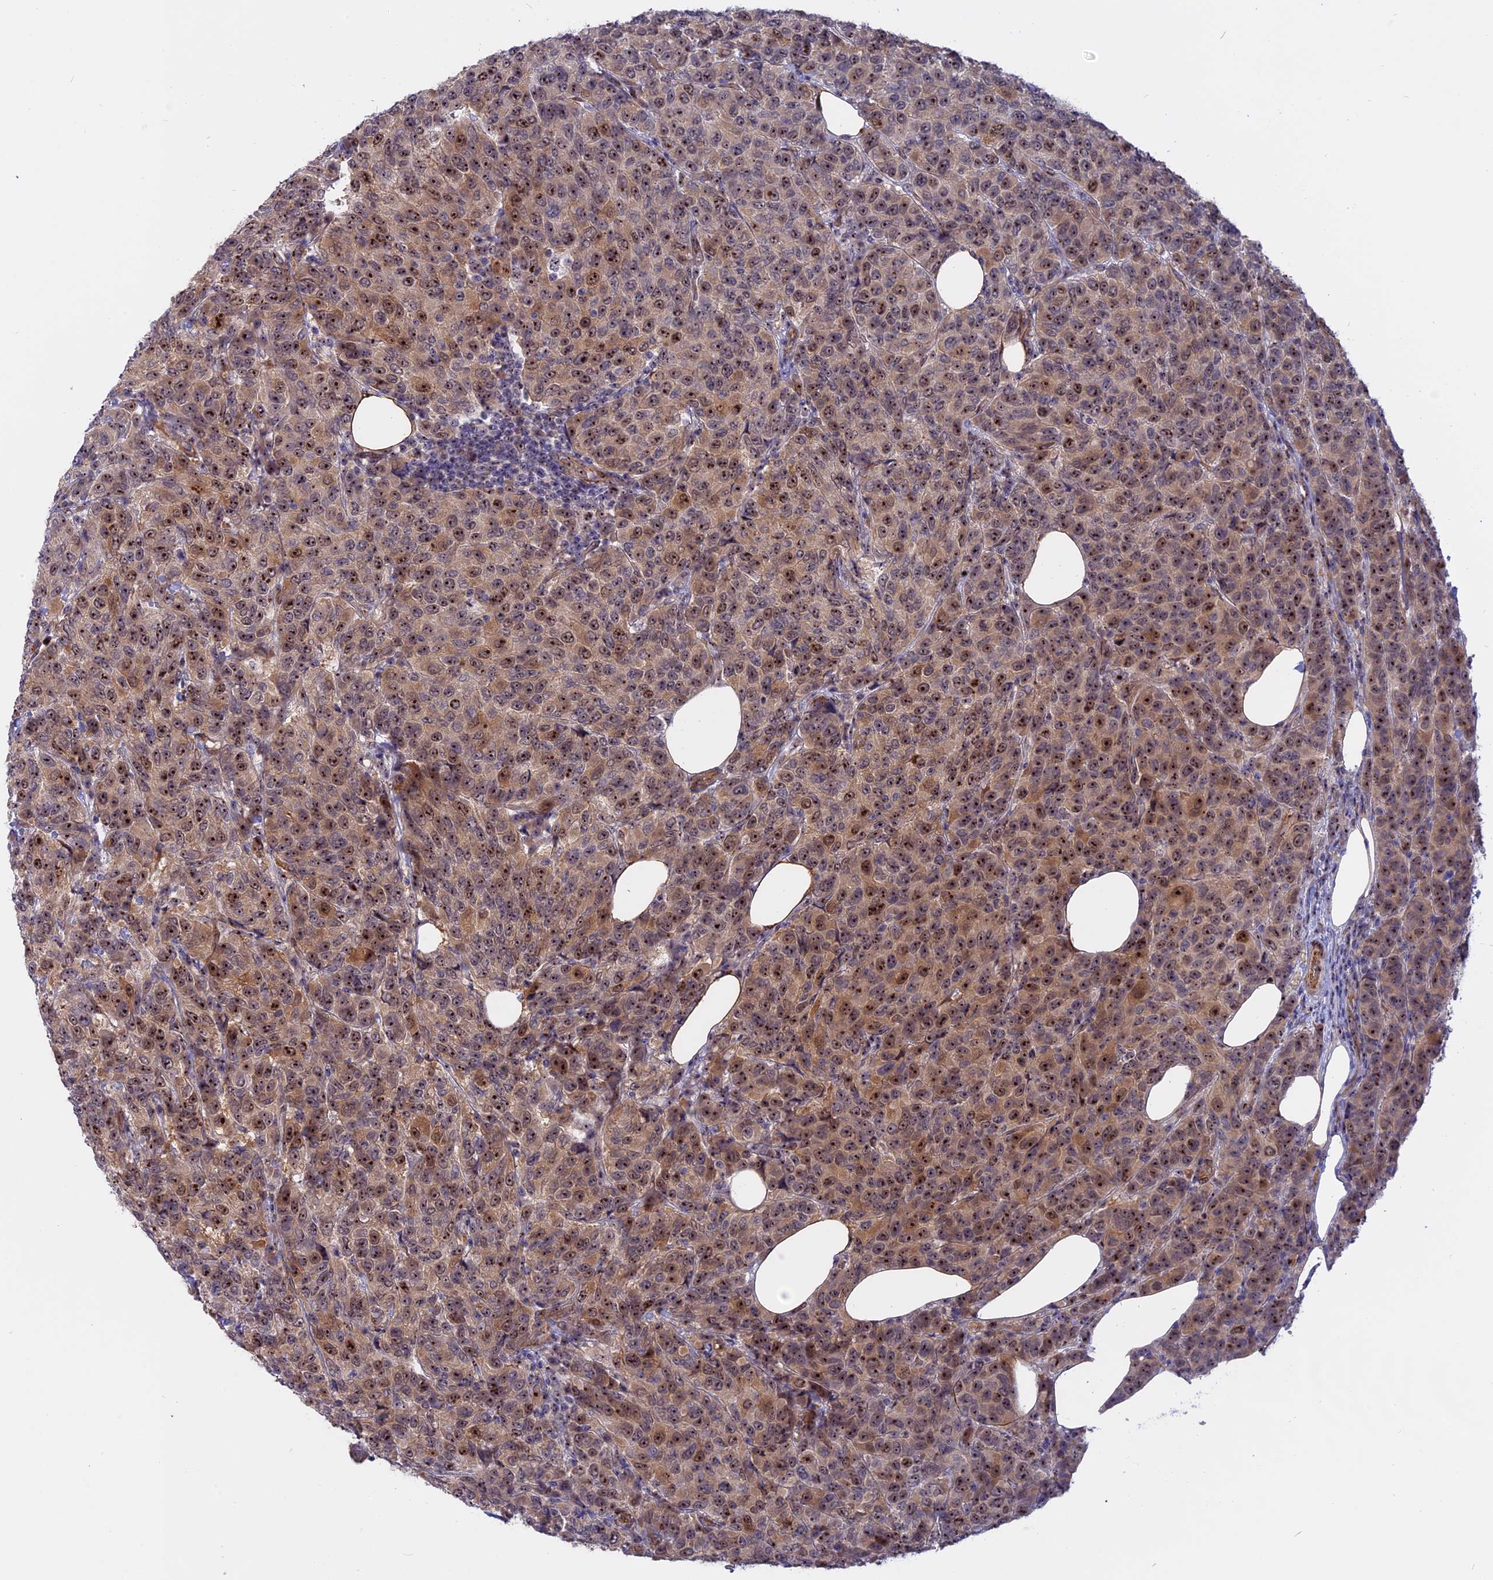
{"staining": {"intensity": "moderate", "quantity": ">75%", "location": "cytoplasmic/membranous,nuclear"}, "tissue": "breast cancer", "cell_type": "Tumor cells", "image_type": "cancer", "snomed": [{"axis": "morphology", "description": "Duct carcinoma"}, {"axis": "topography", "description": "Breast"}], "caption": "The image exhibits staining of infiltrating ductal carcinoma (breast), revealing moderate cytoplasmic/membranous and nuclear protein expression (brown color) within tumor cells.", "gene": "DBNDD1", "patient": {"sex": "female", "age": 55}}